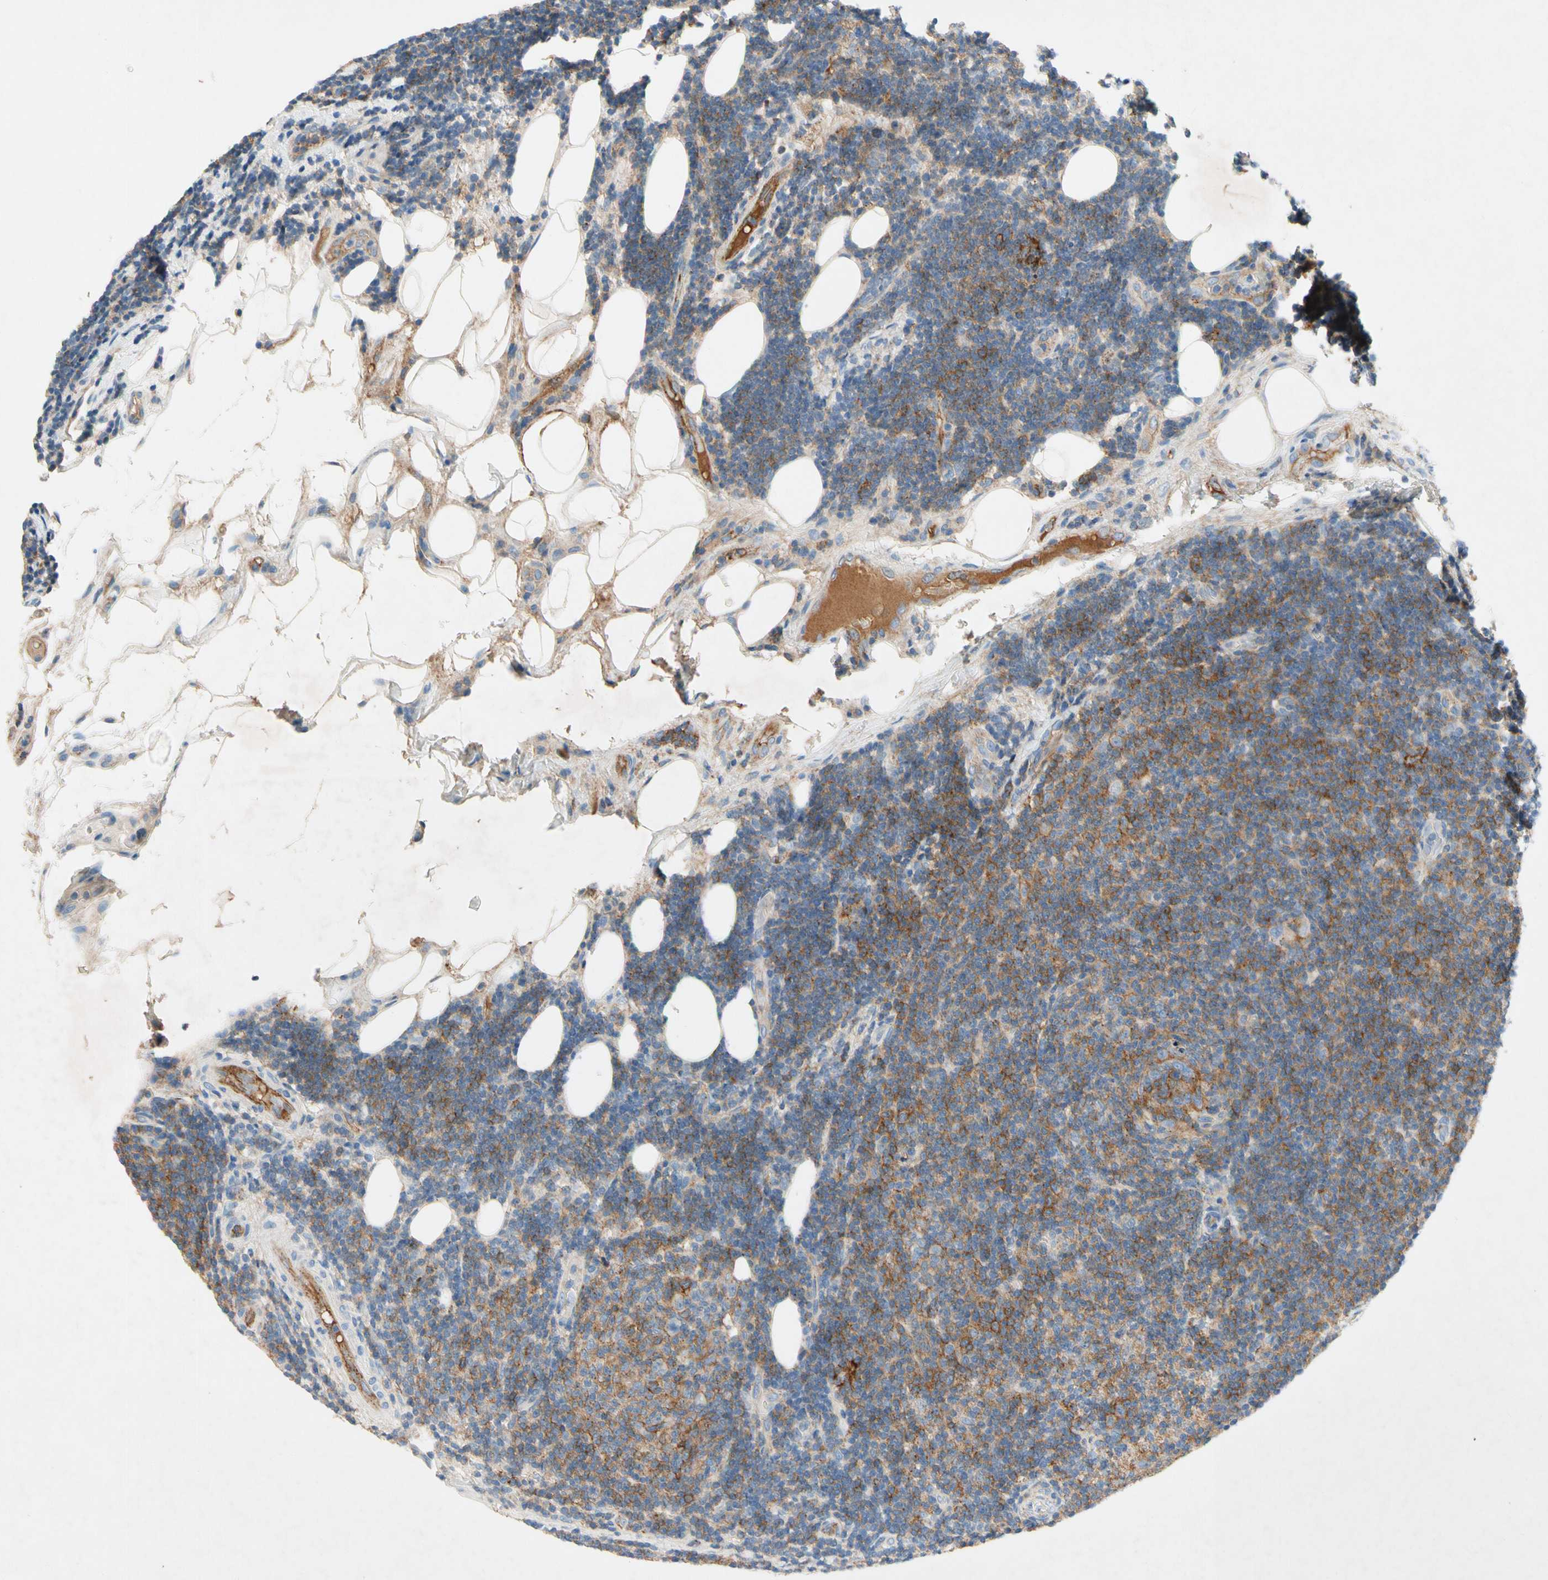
{"staining": {"intensity": "moderate", "quantity": "25%-75%", "location": "cytoplasmic/membranous"}, "tissue": "lymphoma", "cell_type": "Tumor cells", "image_type": "cancer", "snomed": [{"axis": "morphology", "description": "Malignant lymphoma, non-Hodgkin's type, Low grade"}, {"axis": "topography", "description": "Lymph node"}], "caption": "Malignant lymphoma, non-Hodgkin's type (low-grade) stained with DAB immunohistochemistry exhibits medium levels of moderate cytoplasmic/membranous positivity in approximately 25%-75% of tumor cells. (DAB (3,3'-diaminobenzidine) IHC with brightfield microscopy, high magnification).", "gene": "NDFIP2", "patient": {"sex": "male", "age": 83}}